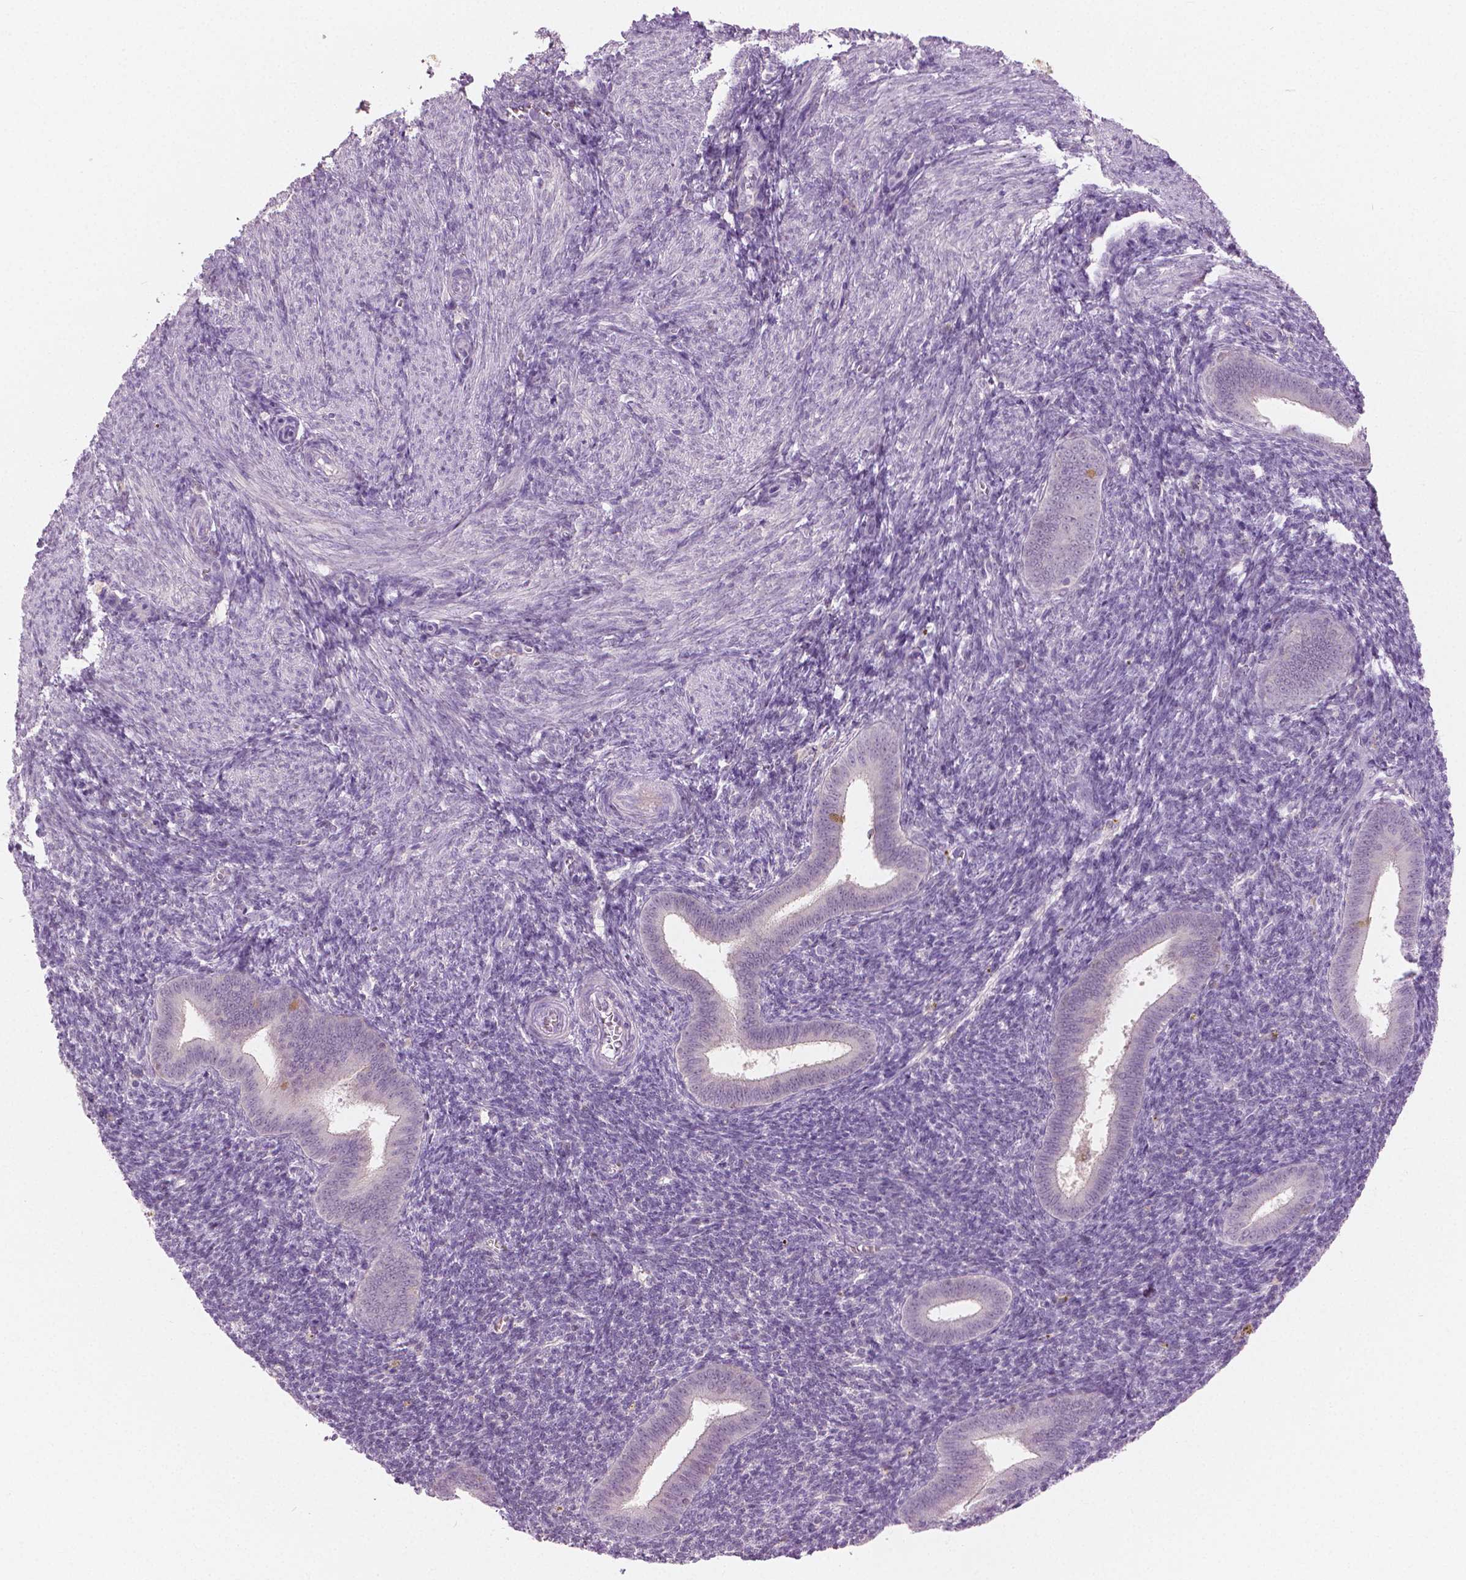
{"staining": {"intensity": "negative", "quantity": "none", "location": "none"}, "tissue": "endometrium", "cell_type": "Cells in endometrial stroma", "image_type": "normal", "snomed": [{"axis": "morphology", "description": "Normal tissue, NOS"}, {"axis": "topography", "description": "Endometrium"}], "caption": "Immunohistochemistry image of normal human endometrium stained for a protein (brown), which exhibits no positivity in cells in endometrial stroma.", "gene": "GALM", "patient": {"sex": "female", "age": 25}}